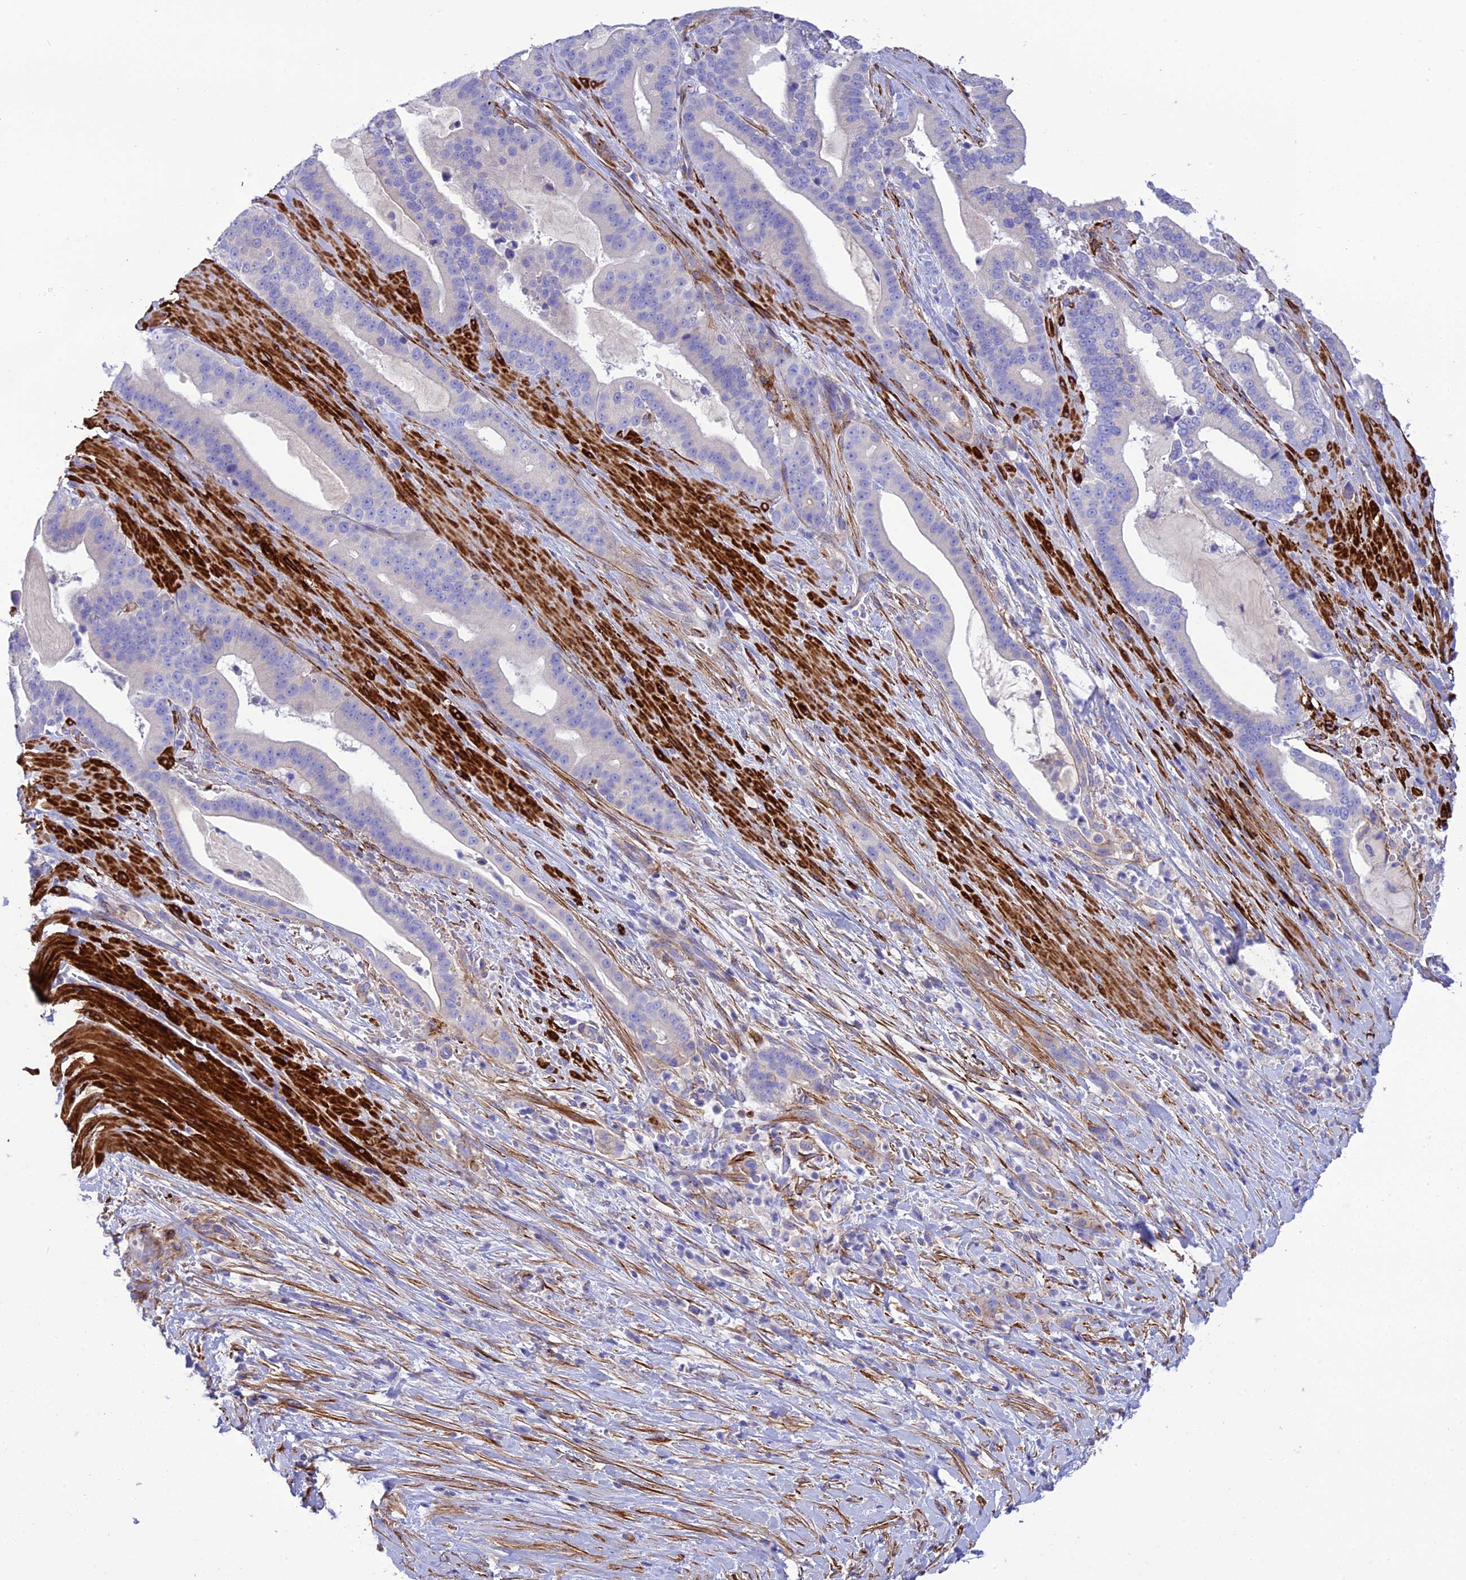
{"staining": {"intensity": "negative", "quantity": "none", "location": "none"}, "tissue": "pancreatic cancer", "cell_type": "Tumor cells", "image_type": "cancer", "snomed": [{"axis": "morphology", "description": "Adenocarcinoma, NOS"}, {"axis": "topography", "description": "Pancreas"}], "caption": "The photomicrograph displays no significant expression in tumor cells of pancreatic adenocarcinoma.", "gene": "FRA10AC1", "patient": {"sex": "male", "age": 63}}